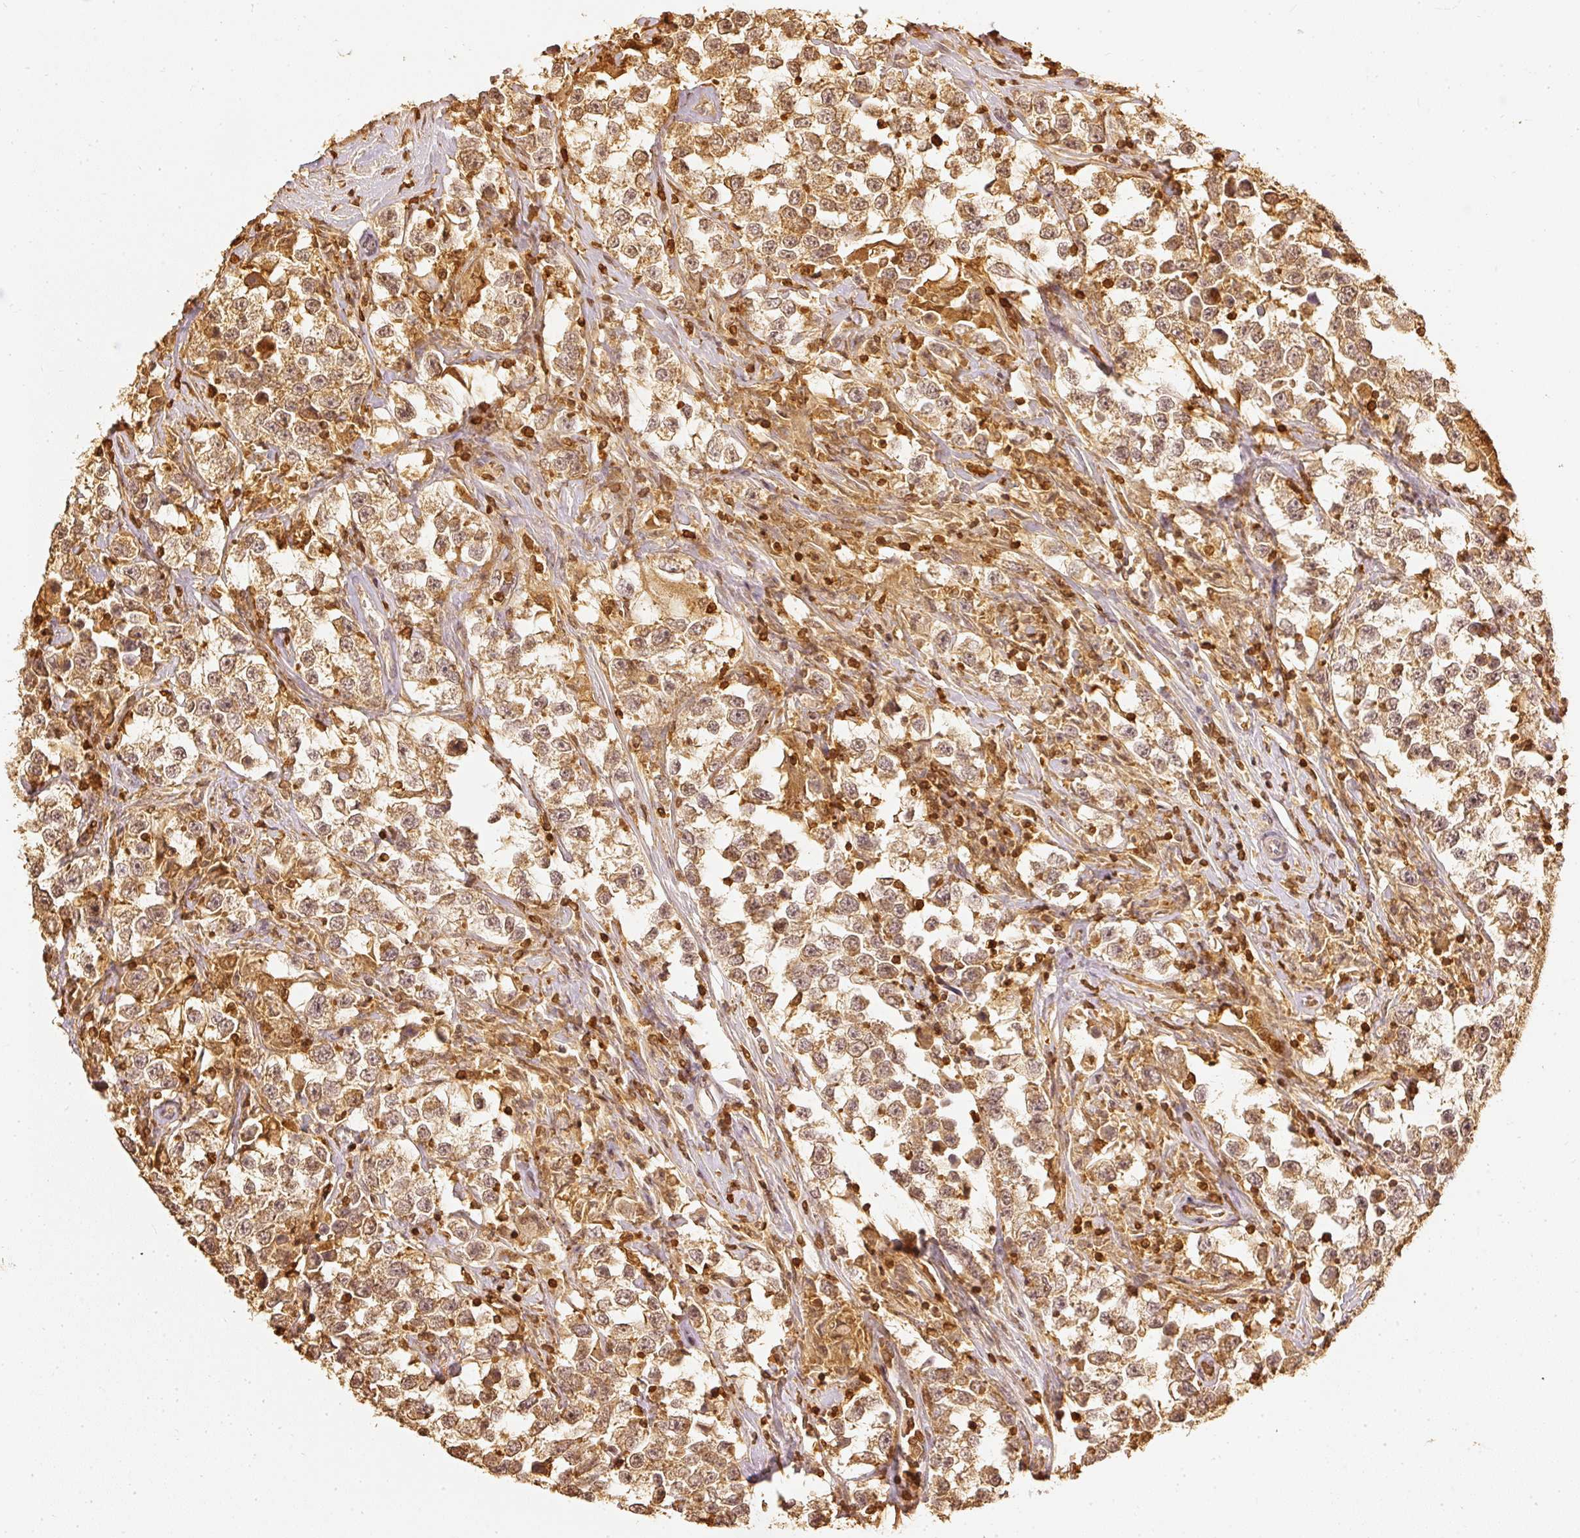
{"staining": {"intensity": "moderate", "quantity": ">75%", "location": "cytoplasmic/membranous,nuclear"}, "tissue": "testis cancer", "cell_type": "Tumor cells", "image_type": "cancer", "snomed": [{"axis": "morphology", "description": "Seminoma, NOS"}, {"axis": "topography", "description": "Testis"}], "caption": "Tumor cells reveal medium levels of moderate cytoplasmic/membranous and nuclear positivity in about >75% of cells in human seminoma (testis).", "gene": "PFN1", "patient": {"sex": "male", "age": 46}}